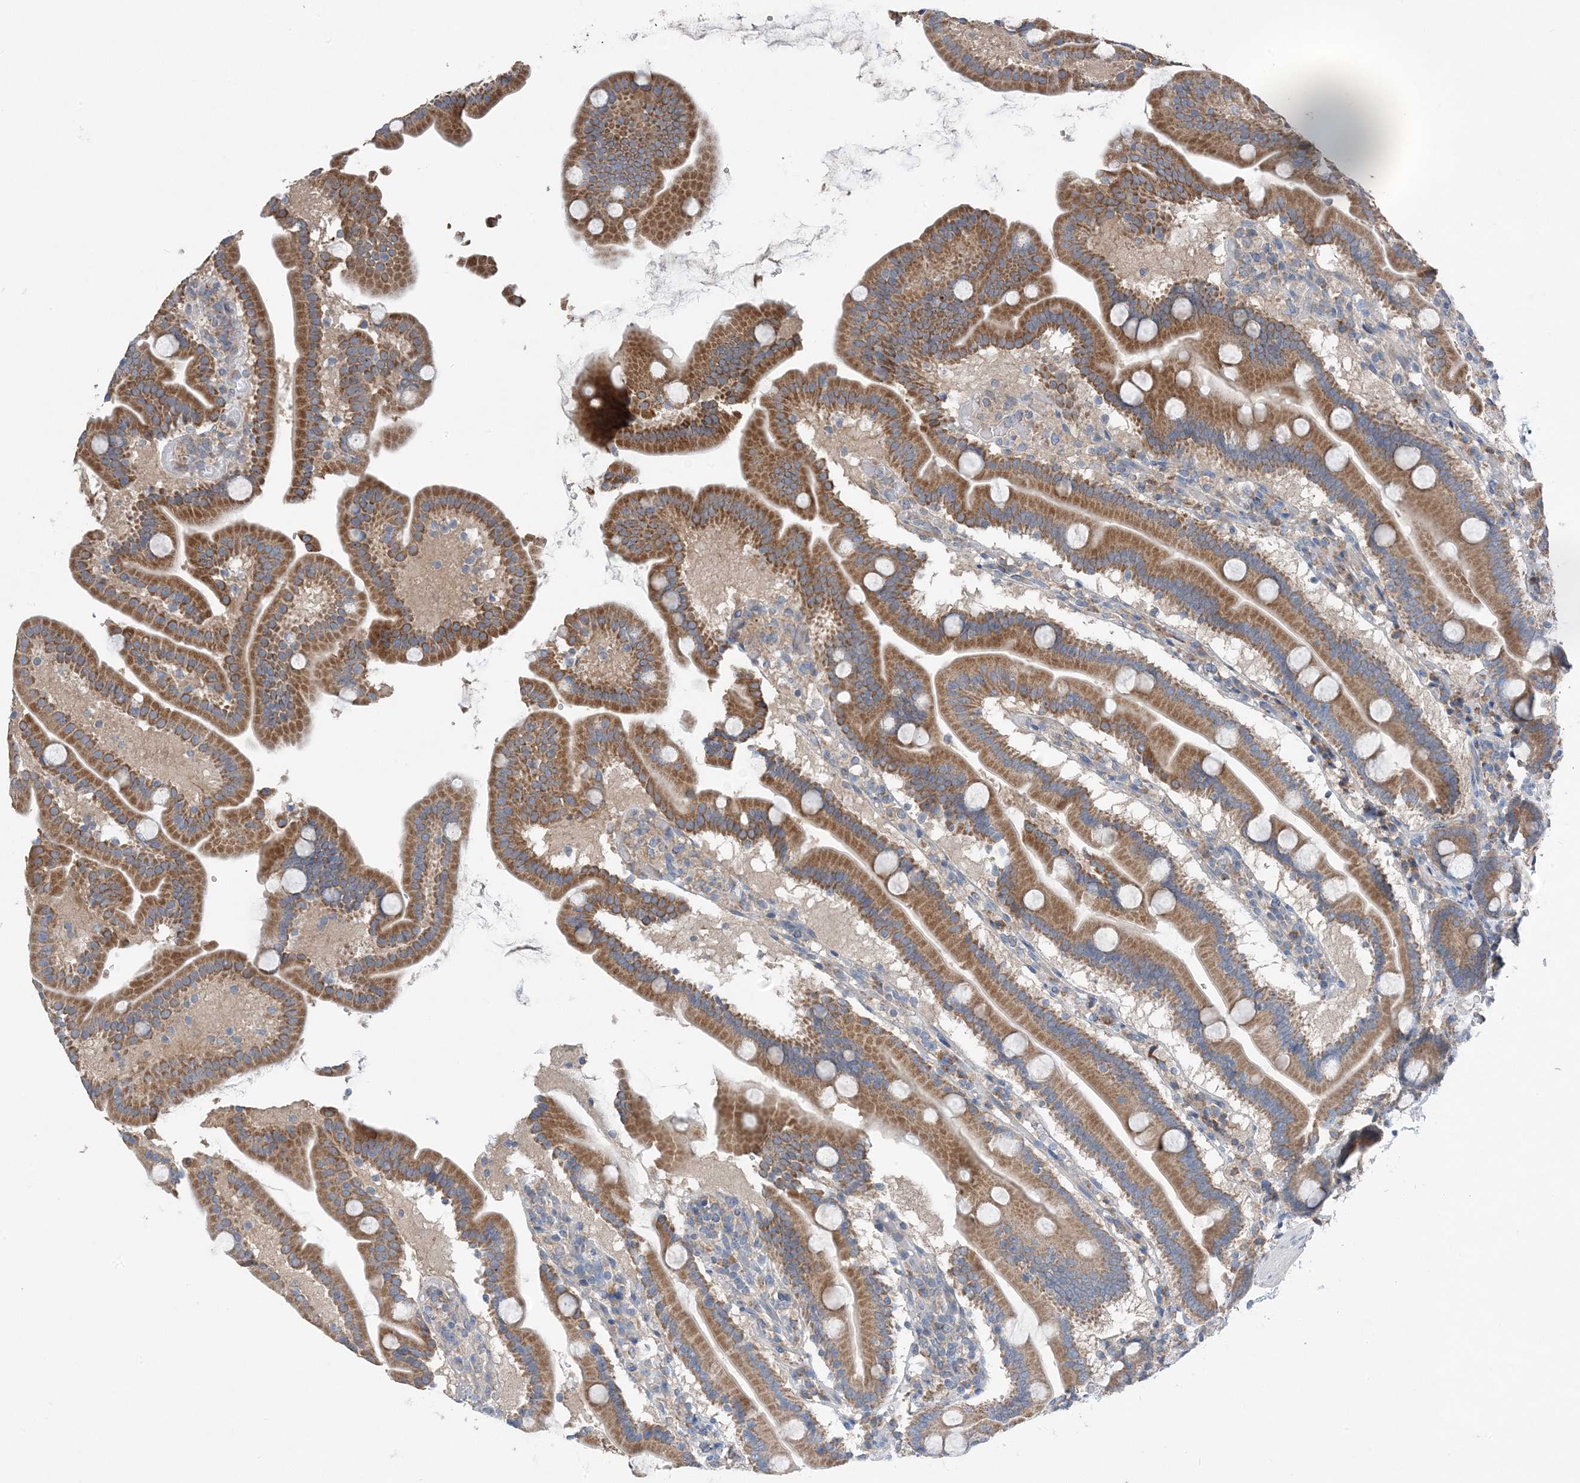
{"staining": {"intensity": "moderate", "quantity": ">75%", "location": "cytoplasmic/membranous"}, "tissue": "duodenum", "cell_type": "Glandular cells", "image_type": "normal", "snomed": [{"axis": "morphology", "description": "Normal tissue, NOS"}, {"axis": "topography", "description": "Duodenum"}], "caption": "Immunohistochemical staining of normal duodenum displays >75% levels of moderate cytoplasmic/membranous protein staining in about >75% of glandular cells. (DAB IHC with brightfield microscopy, high magnification).", "gene": "DHX30", "patient": {"sex": "male", "age": 55}}